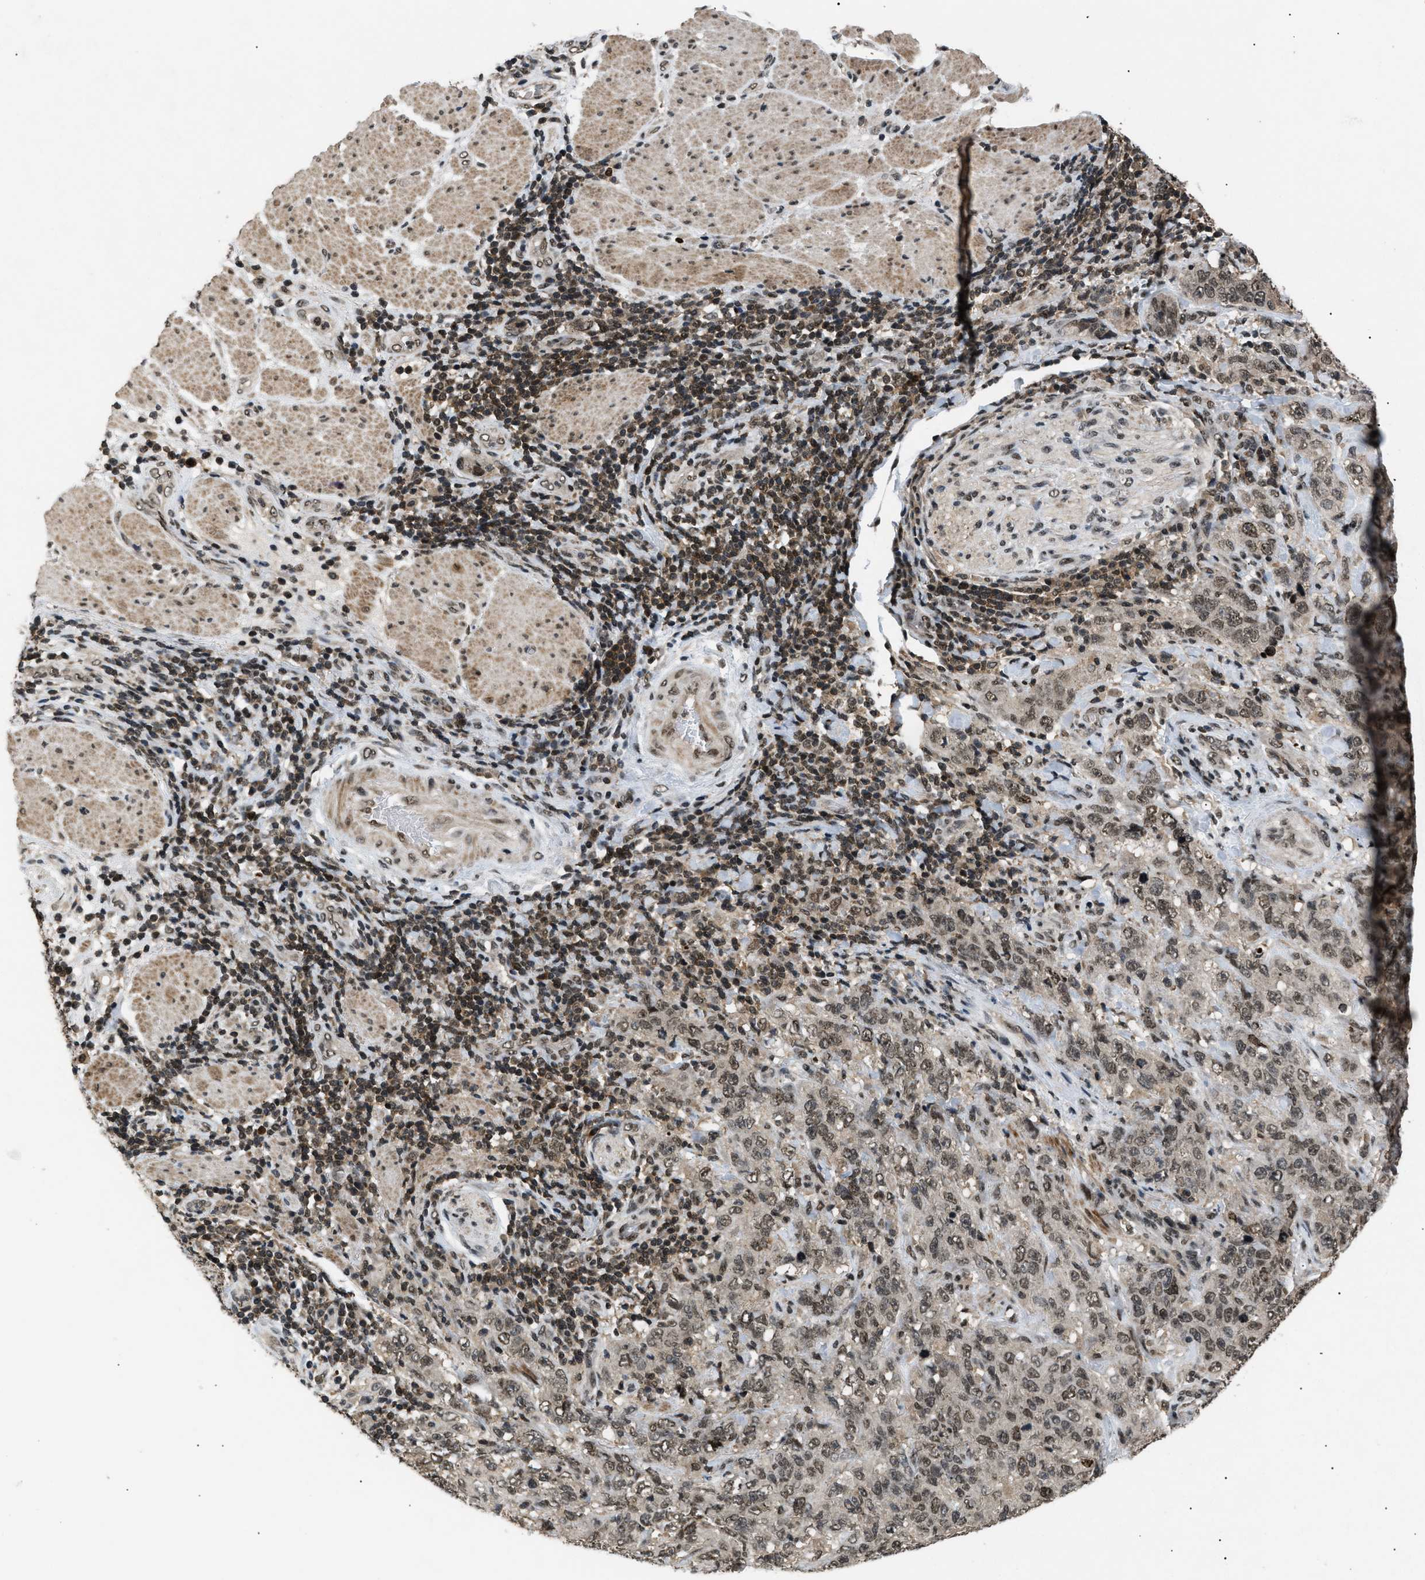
{"staining": {"intensity": "moderate", "quantity": ">75%", "location": "nuclear"}, "tissue": "stomach cancer", "cell_type": "Tumor cells", "image_type": "cancer", "snomed": [{"axis": "morphology", "description": "Adenocarcinoma, NOS"}, {"axis": "topography", "description": "Stomach"}], "caption": "Immunohistochemical staining of stomach adenocarcinoma shows medium levels of moderate nuclear staining in approximately >75% of tumor cells. The staining was performed using DAB (3,3'-diaminobenzidine) to visualize the protein expression in brown, while the nuclei were stained in blue with hematoxylin (Magnification: 20x).", "gene": "RBM5", "patient": {"sex": "male", "age": 48}}